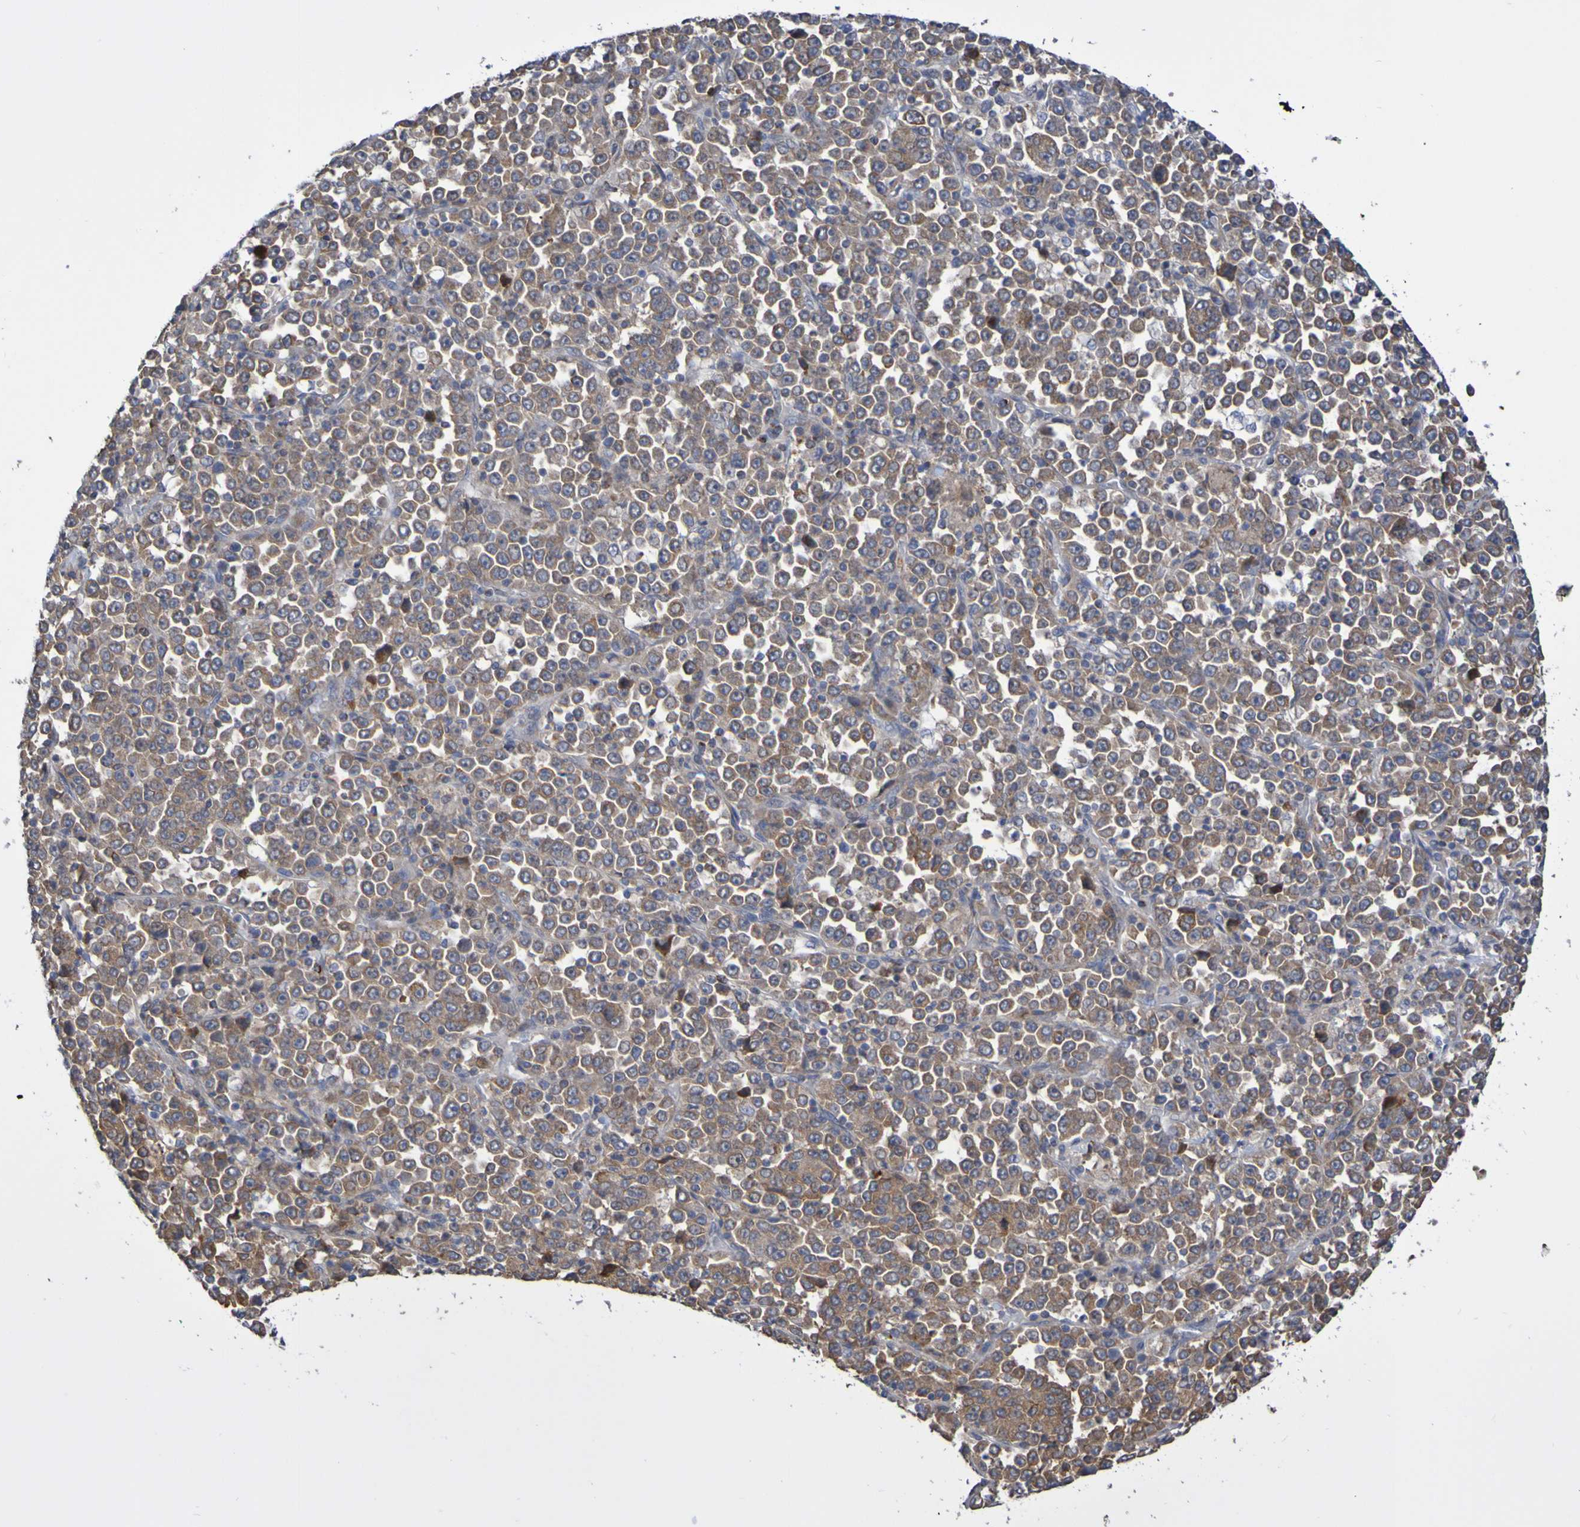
{"staining": {"intensity": "moderate", "quantity": ">75%", "location": "cytoplasmic/membranous"}, "tissue": "stomach cancer", "cell_type": "Tumor cells", "image_type": "cancer", "snomed": [{"axis": "morphology", "description": "Normal tissue, NOS"}, {"axis": "morphology", "description": "Adenocarcinoma, NOS"}, {"axis": "topography", "description": "Stomach, upper"}, {"axis": "topography", "description": "Stomach"}], "caption": "Immunohistochemical staining of human stomach adenocarcinoma shows medium levels of moderate cytoplasmic/membranous expression in about >75% of tumor cells. (DAB (3,3'-diaminobenzidine) = brown stain, brightfield microscopy at high magnification).", "gene": "C3orf18", "patient": {"sex": "male", "age": 59}}